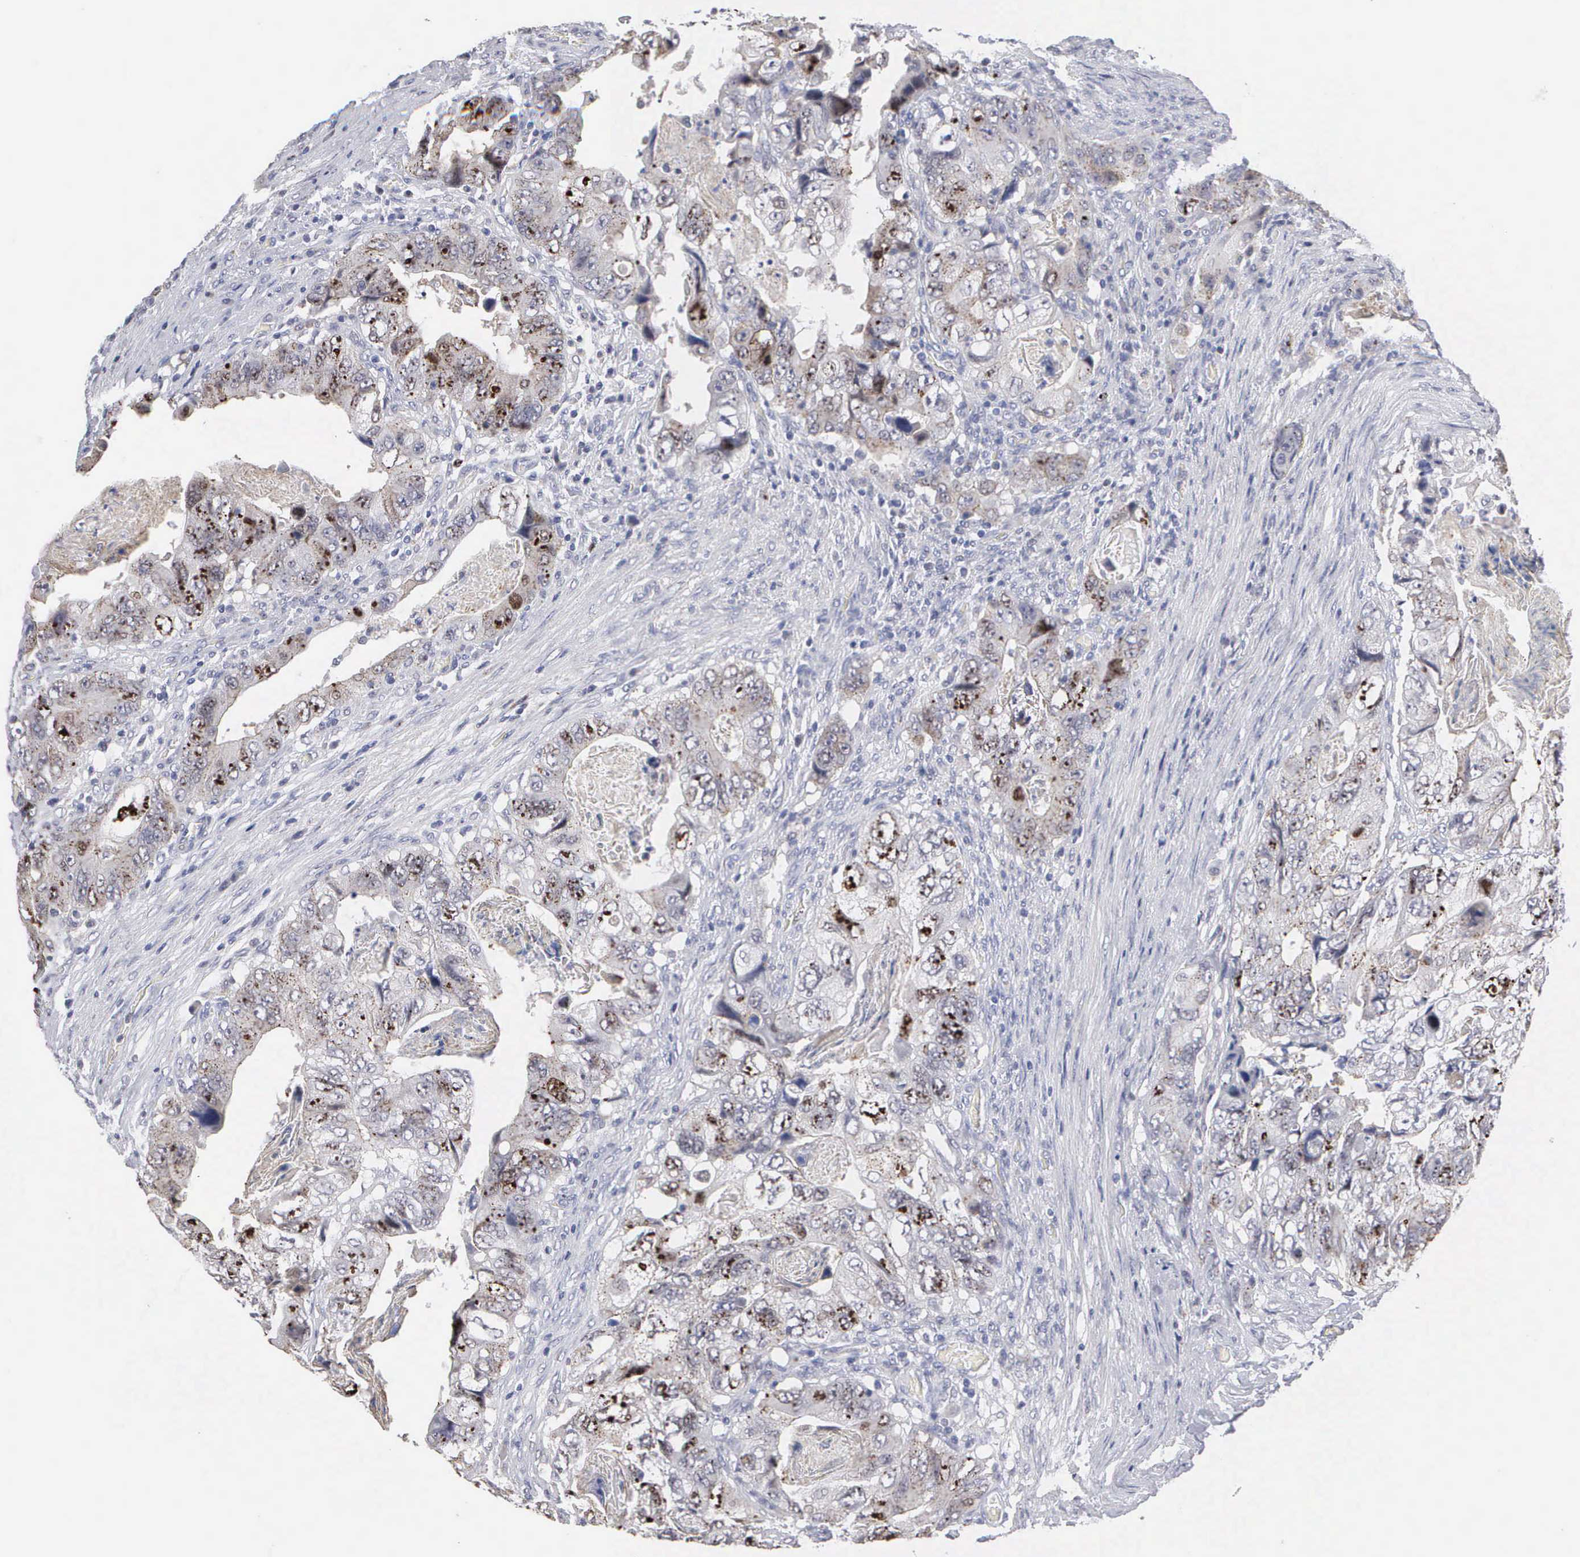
{"staining": {"intensity": "moderate", "quantity": "<25%", "location": "cytoplasmic/membranous,nuclear"}, "tissue": "colorectal cancer", "cell_type": "Tumor cells", "image_type": "cancer", "snomed": [{"axis": "morphology", "description": "Adenocarcinoma, NOS"}, {"axis": "topography", "description": "Rectum"}], "caption": "Immunohistochemical staining of human colorectal cancer exhibits low levels of moderate cytoplasmic/membranous and nuclear expression in approximately <25% of tumor cells.", "gene": "KDM6A", "patient": {"sex": "female", "age": 82}}